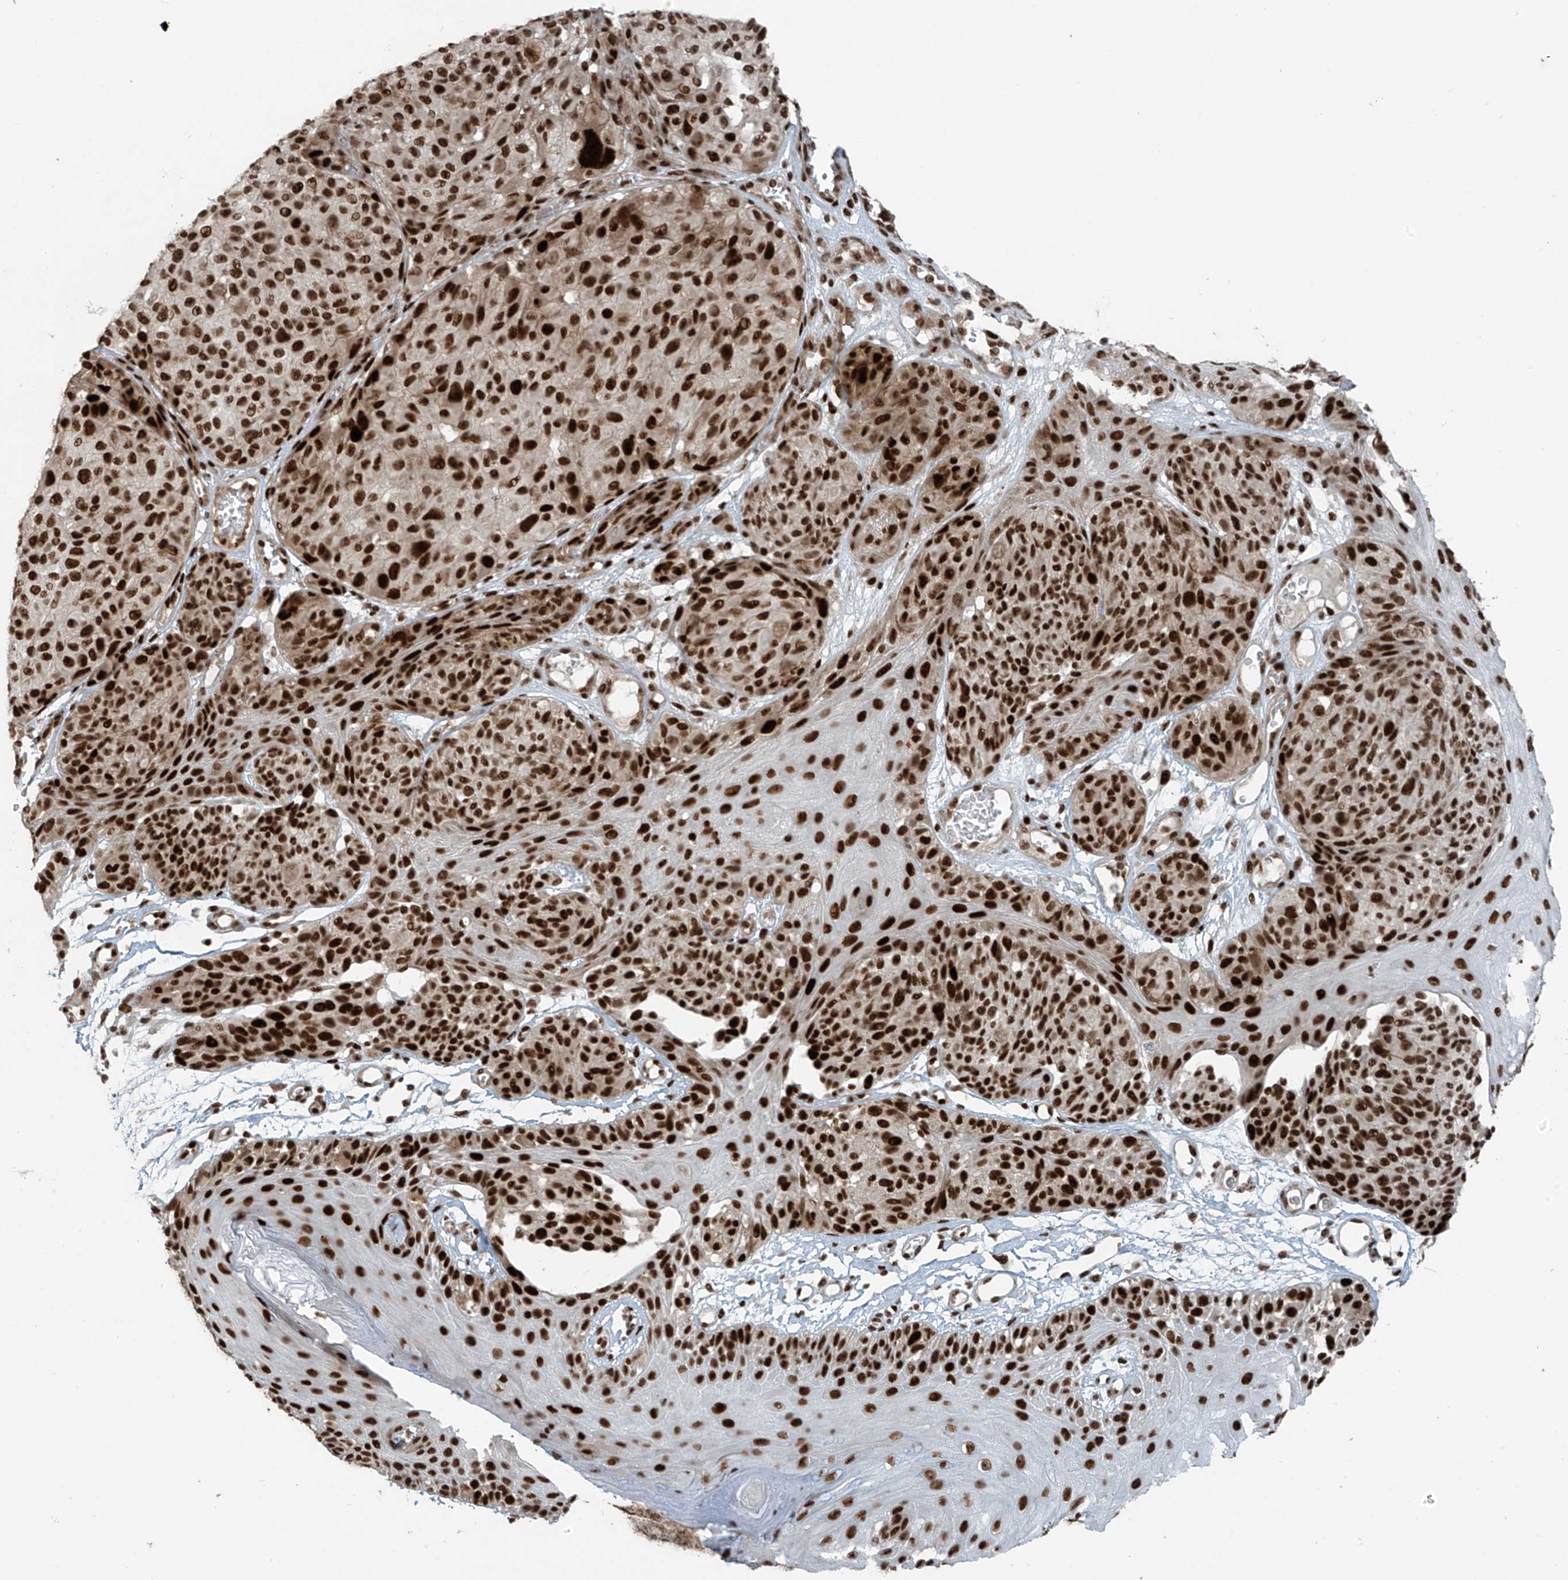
{"staining": {"intensity": "strong", "quantity": ">75%", "location": "nuclear"}, "tissue": "melanoma", "cell_type": "Tumor cells", "image_type": "cancer", "snomed": [{"axis": "morphology", "description": "Malignant melanoma, NOS"}, {"axis": "topography", "description": "Skin"}], "caption": "A histopathology image showing strong nuclear expression in about >75% of tumor cells in melanoma, as visualized by brown immunohistochemical staining.", "gene": "PCNP", "patient": {"sex": "male", "age": 83}}